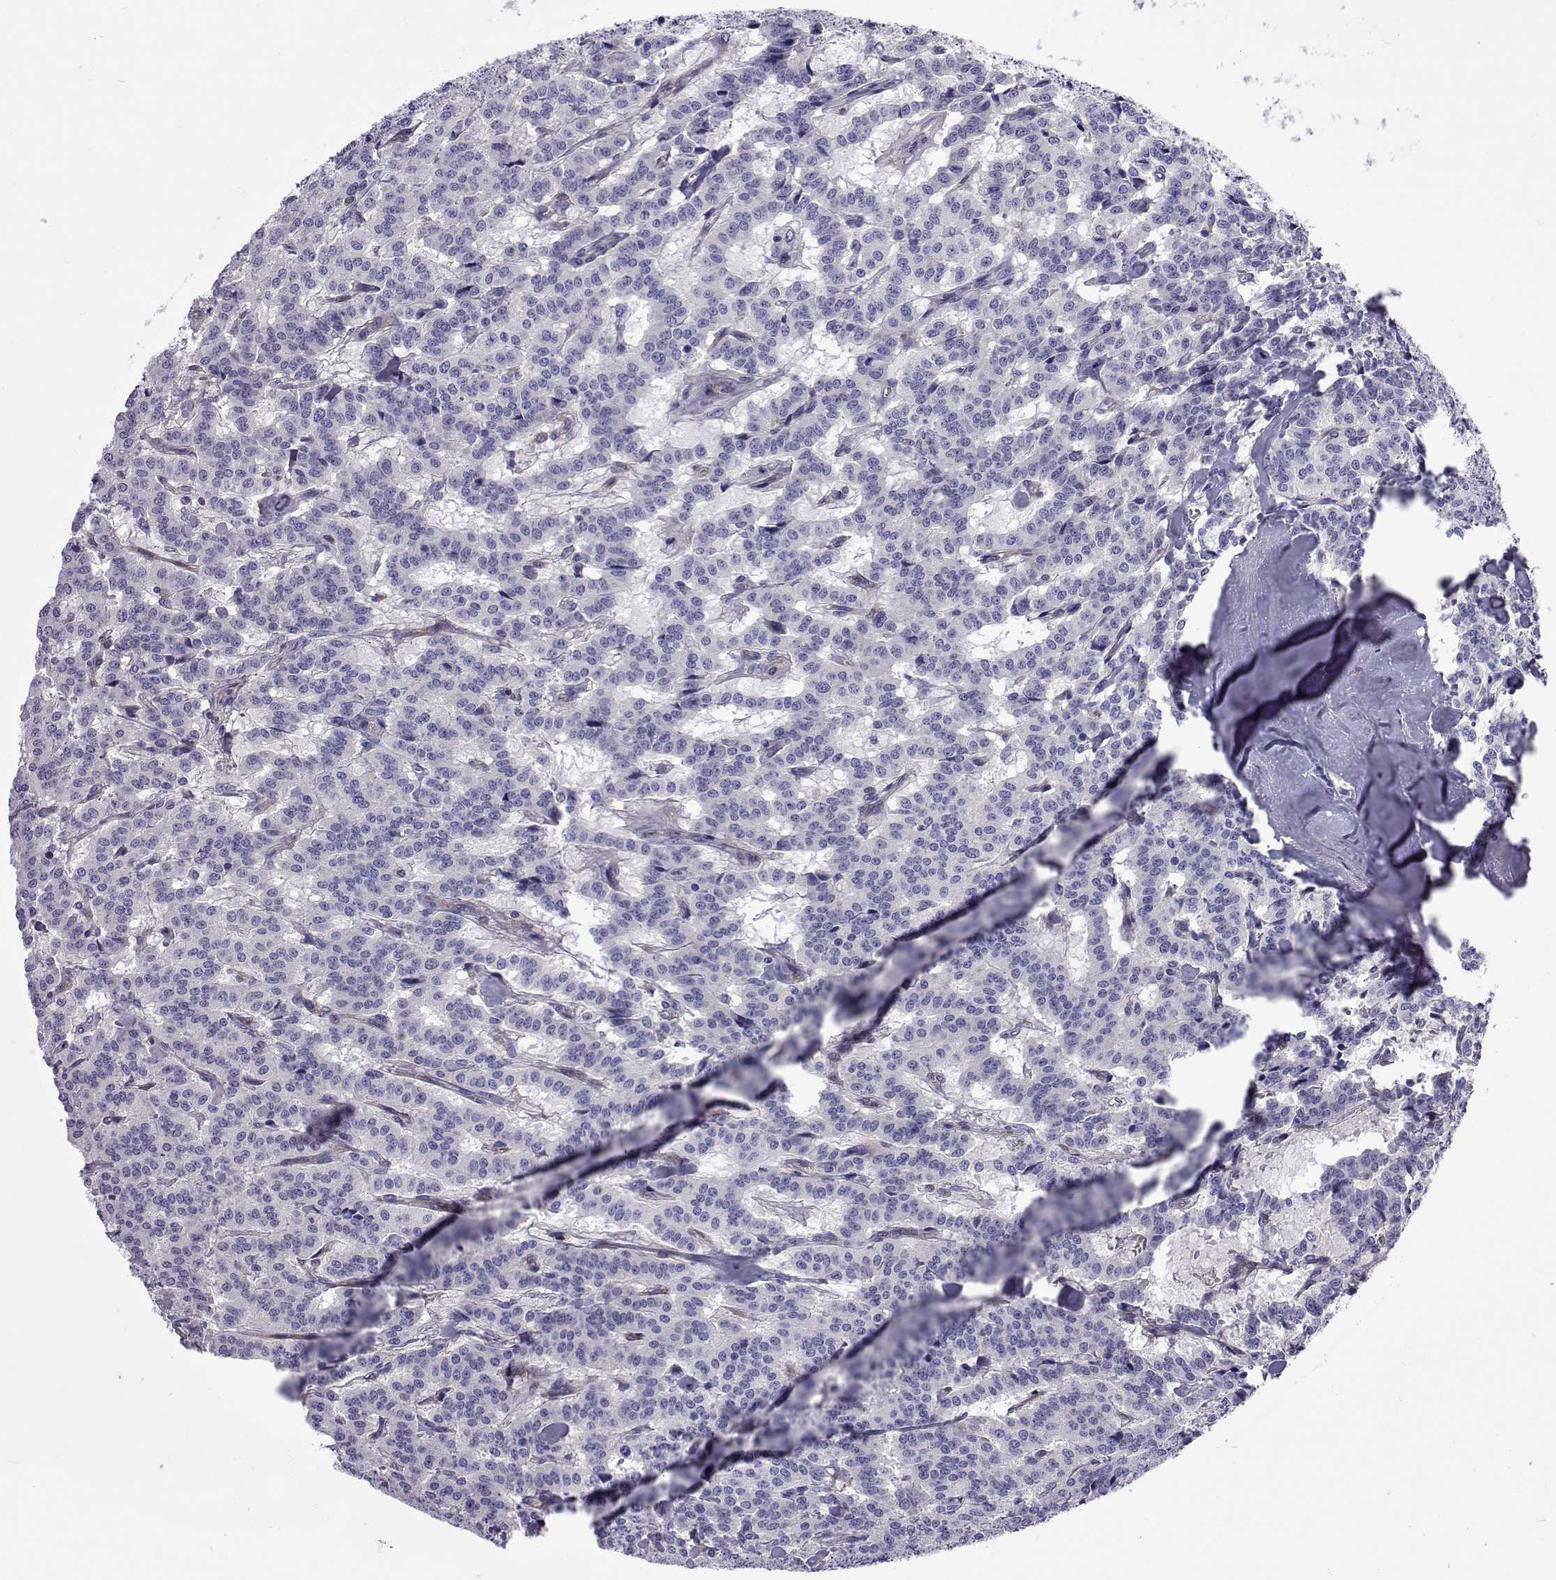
{"staining": {"intensity": "negative", "quantity": "none", "location": "none"}, "tissue": "carcinoid", "cell_type": "Tumor cells", "image_type": "cancer", "snomed": [{"axis": "morphology", "description": "Carcinoid, malignant, NOS"}, {"axis": "topography", "description": "Lung"}], "caption": "Immunohistochemical staining of carcinoid (malignant) shows no significant staining in tumor cells.", "gene": "TCF15", "patient": {"sex": "female", "age": 46}}